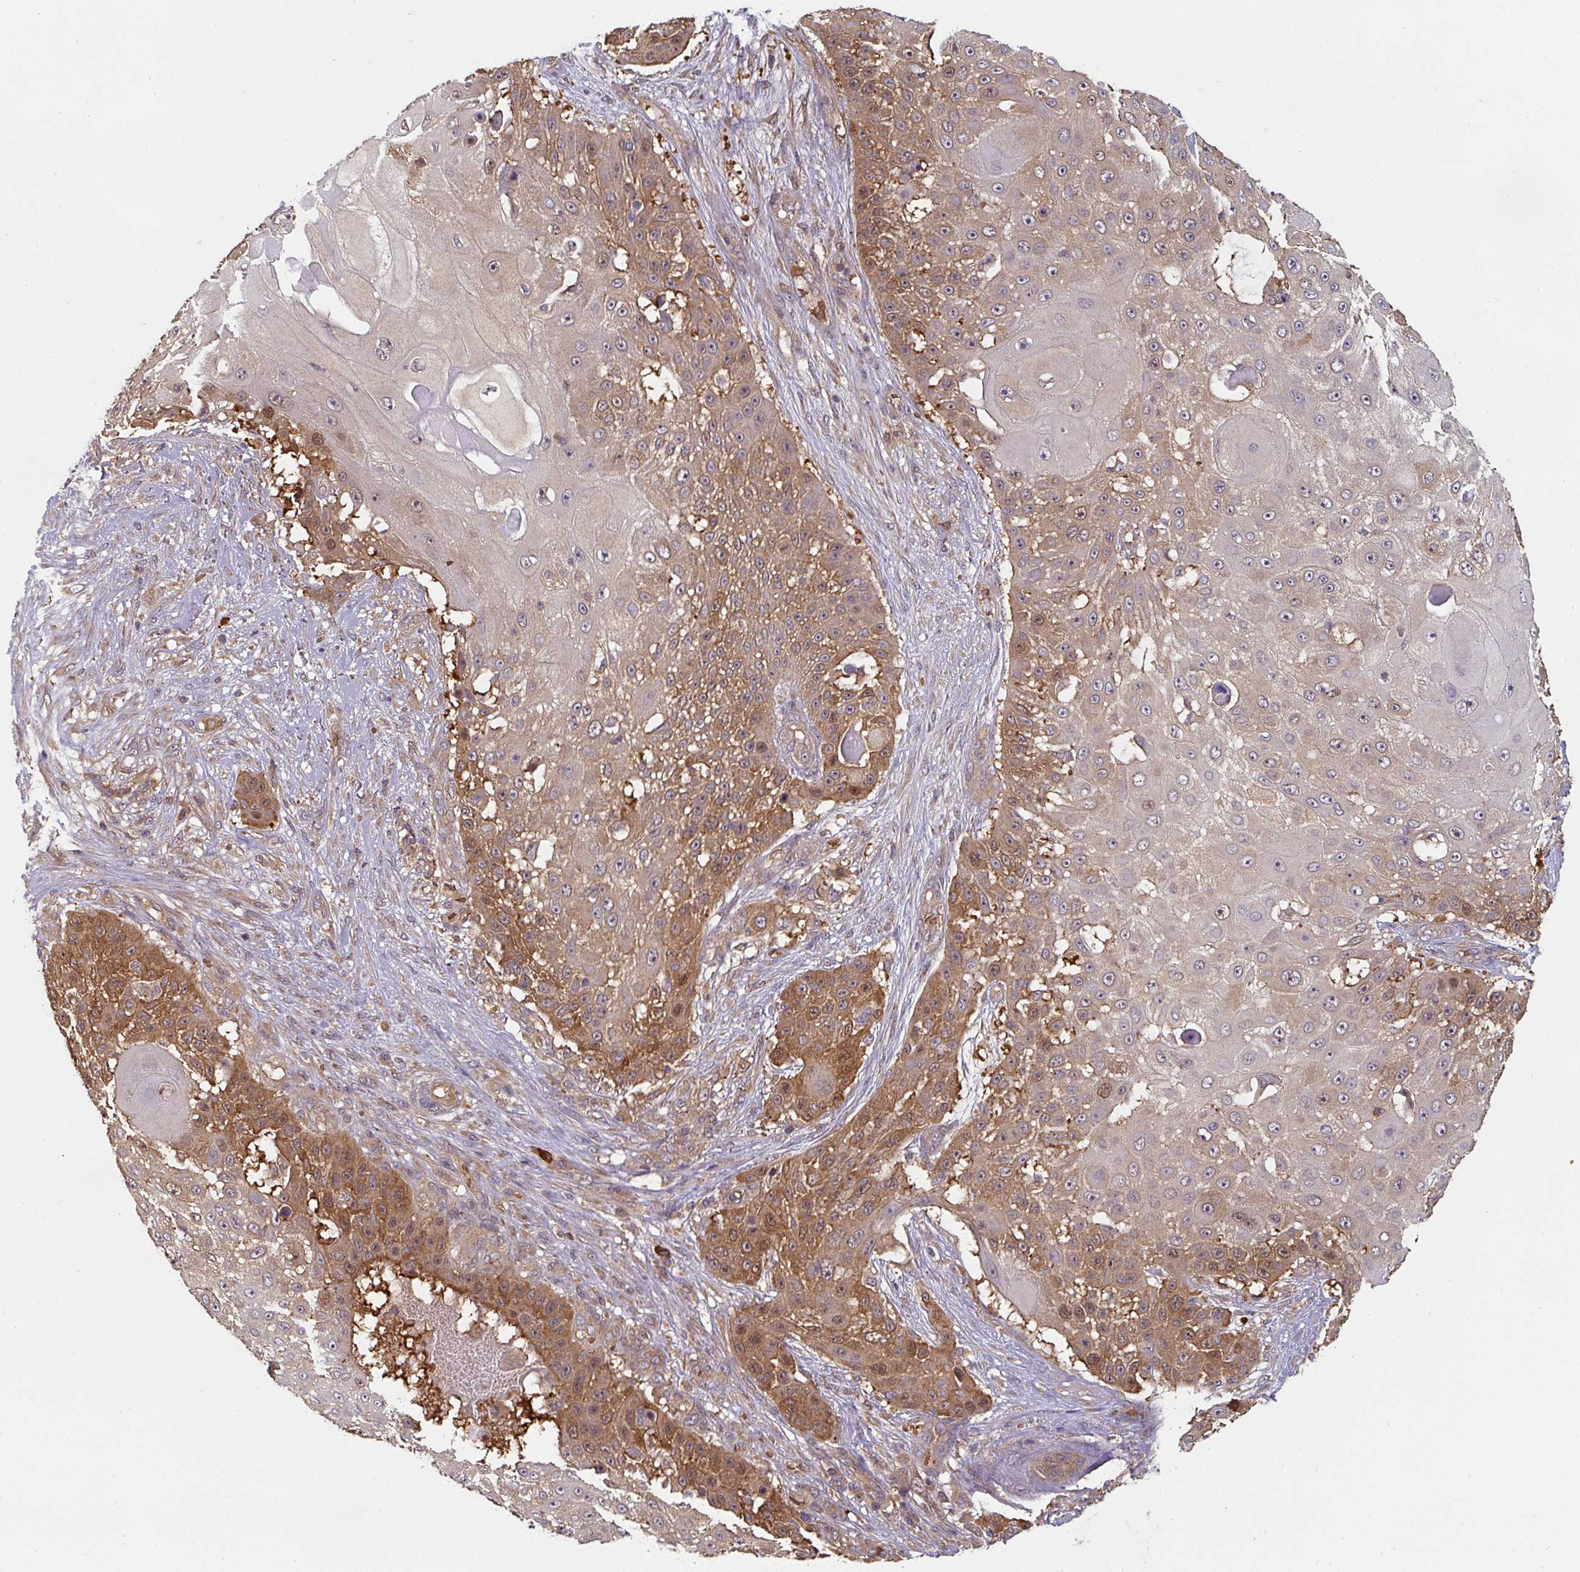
{"staining": {"intensity": "moderate", "quantity": ">75%", "location": "cytoplasmic/membranous"}, "tissue": "skin cancer", "cell_type": "Tumor cells", "image_type": "cancer", "snomed": [{"axis": "morphology", "description": "Squamous cell carcinoma, NOS"}, {"axis": "topography", "description": "Skin"}], "caption": "Human skin cancer stained with a brown dye exhibits moderate cytoplasmic/membranous positive expression in about >75% of tumor cells.", "gene": "ST13", "patient": {"sex": "female", "age": 86}}